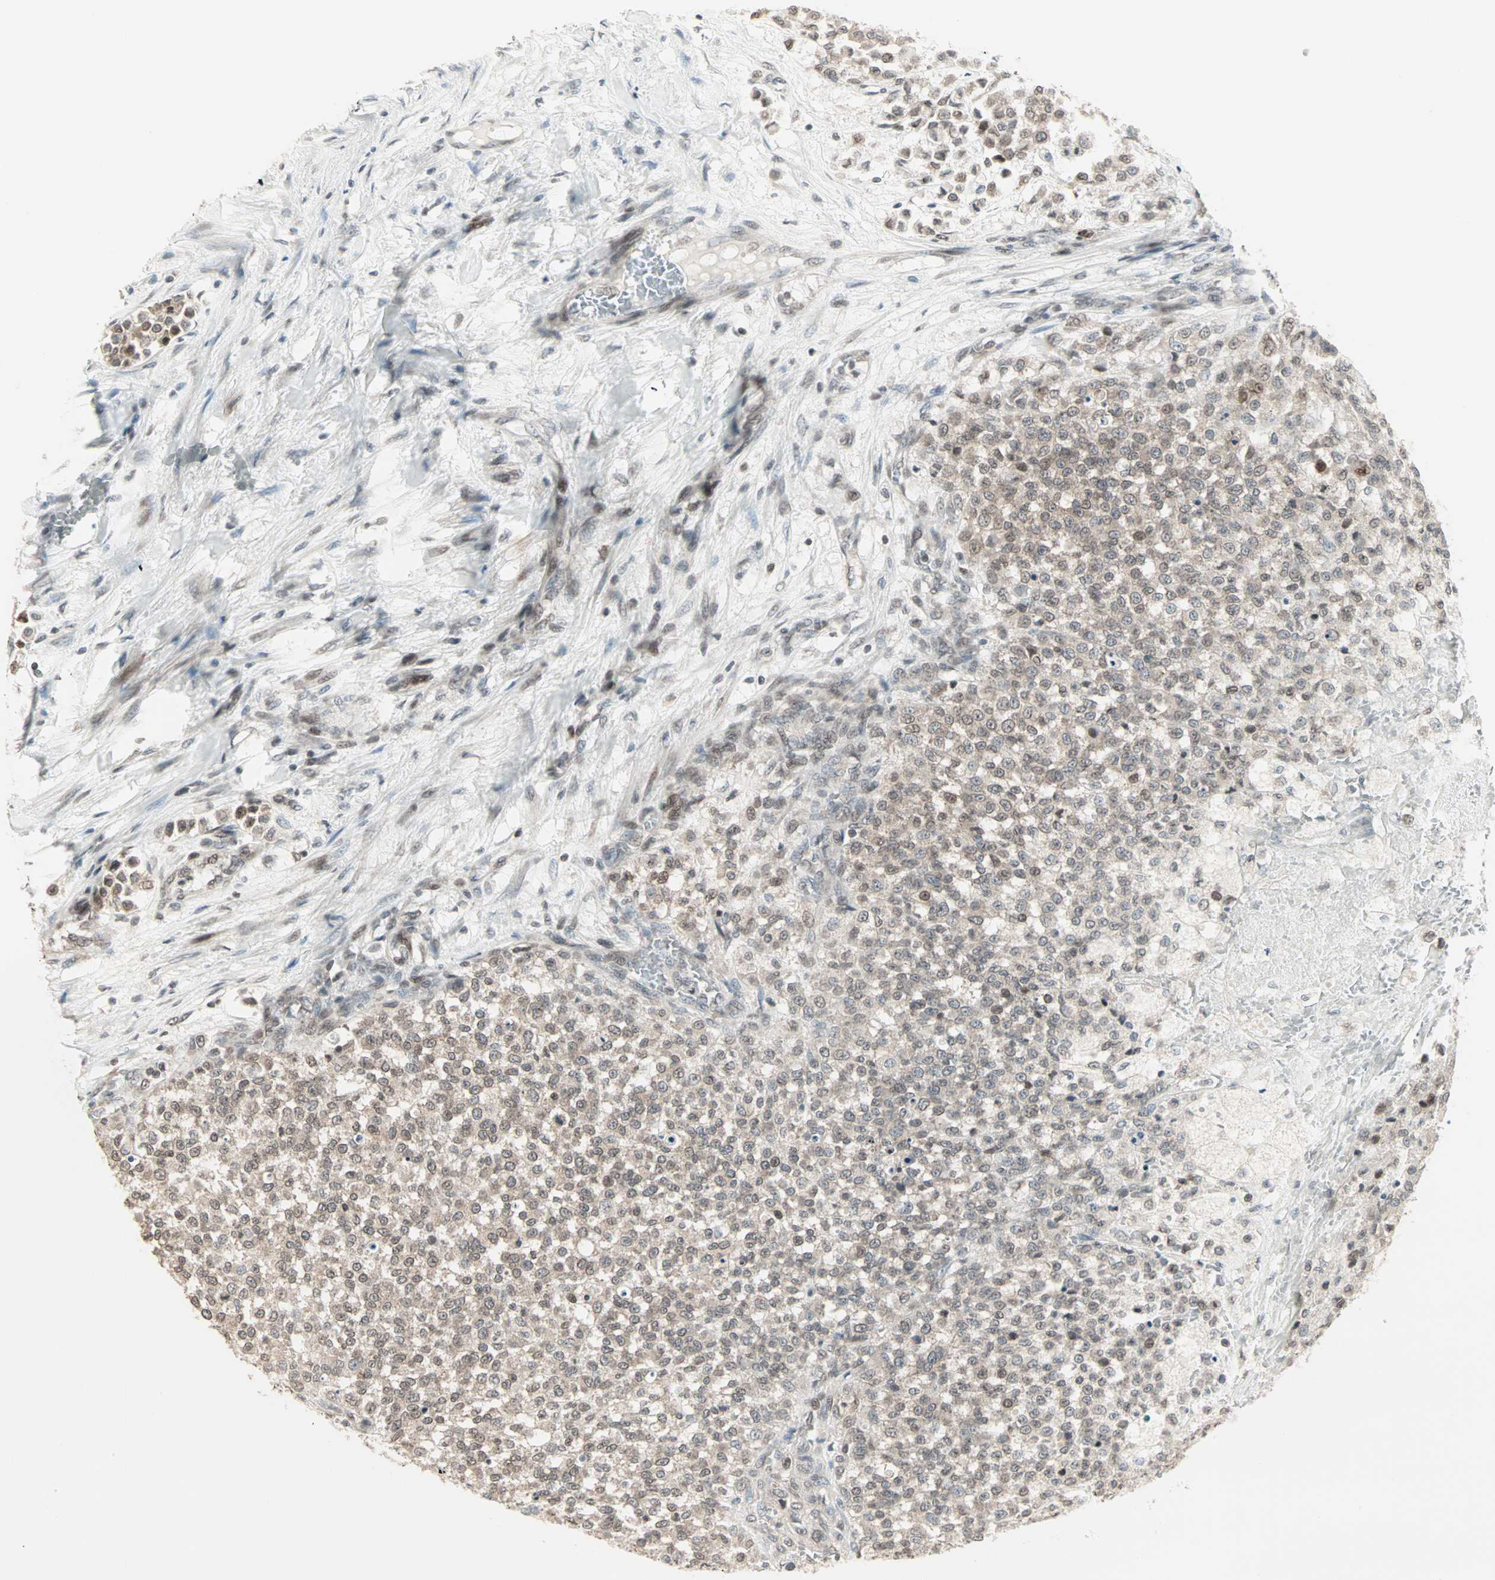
{"staining": {"intensity": "weak", "quantity": ">75%", "location": "cytoplasmic/membranous,nuclear"}, "tissue": "testis cancer", "cell_type": "Tumor cells", "image_type": "cancer", "snomed": [{"axis": "morphology", "description": "Seminoma, NOS"}, {"axis": "topography", "description": "Testis"}], "caption": "Protein expression by immunohistochemistry displays weak cytoplasmic/membranous and nuclear staining in approximately >75% of tumor cells in testis cancer (seminoma).", "gene": "CBLC", "patient": {"sex": "male", "age": 59}}